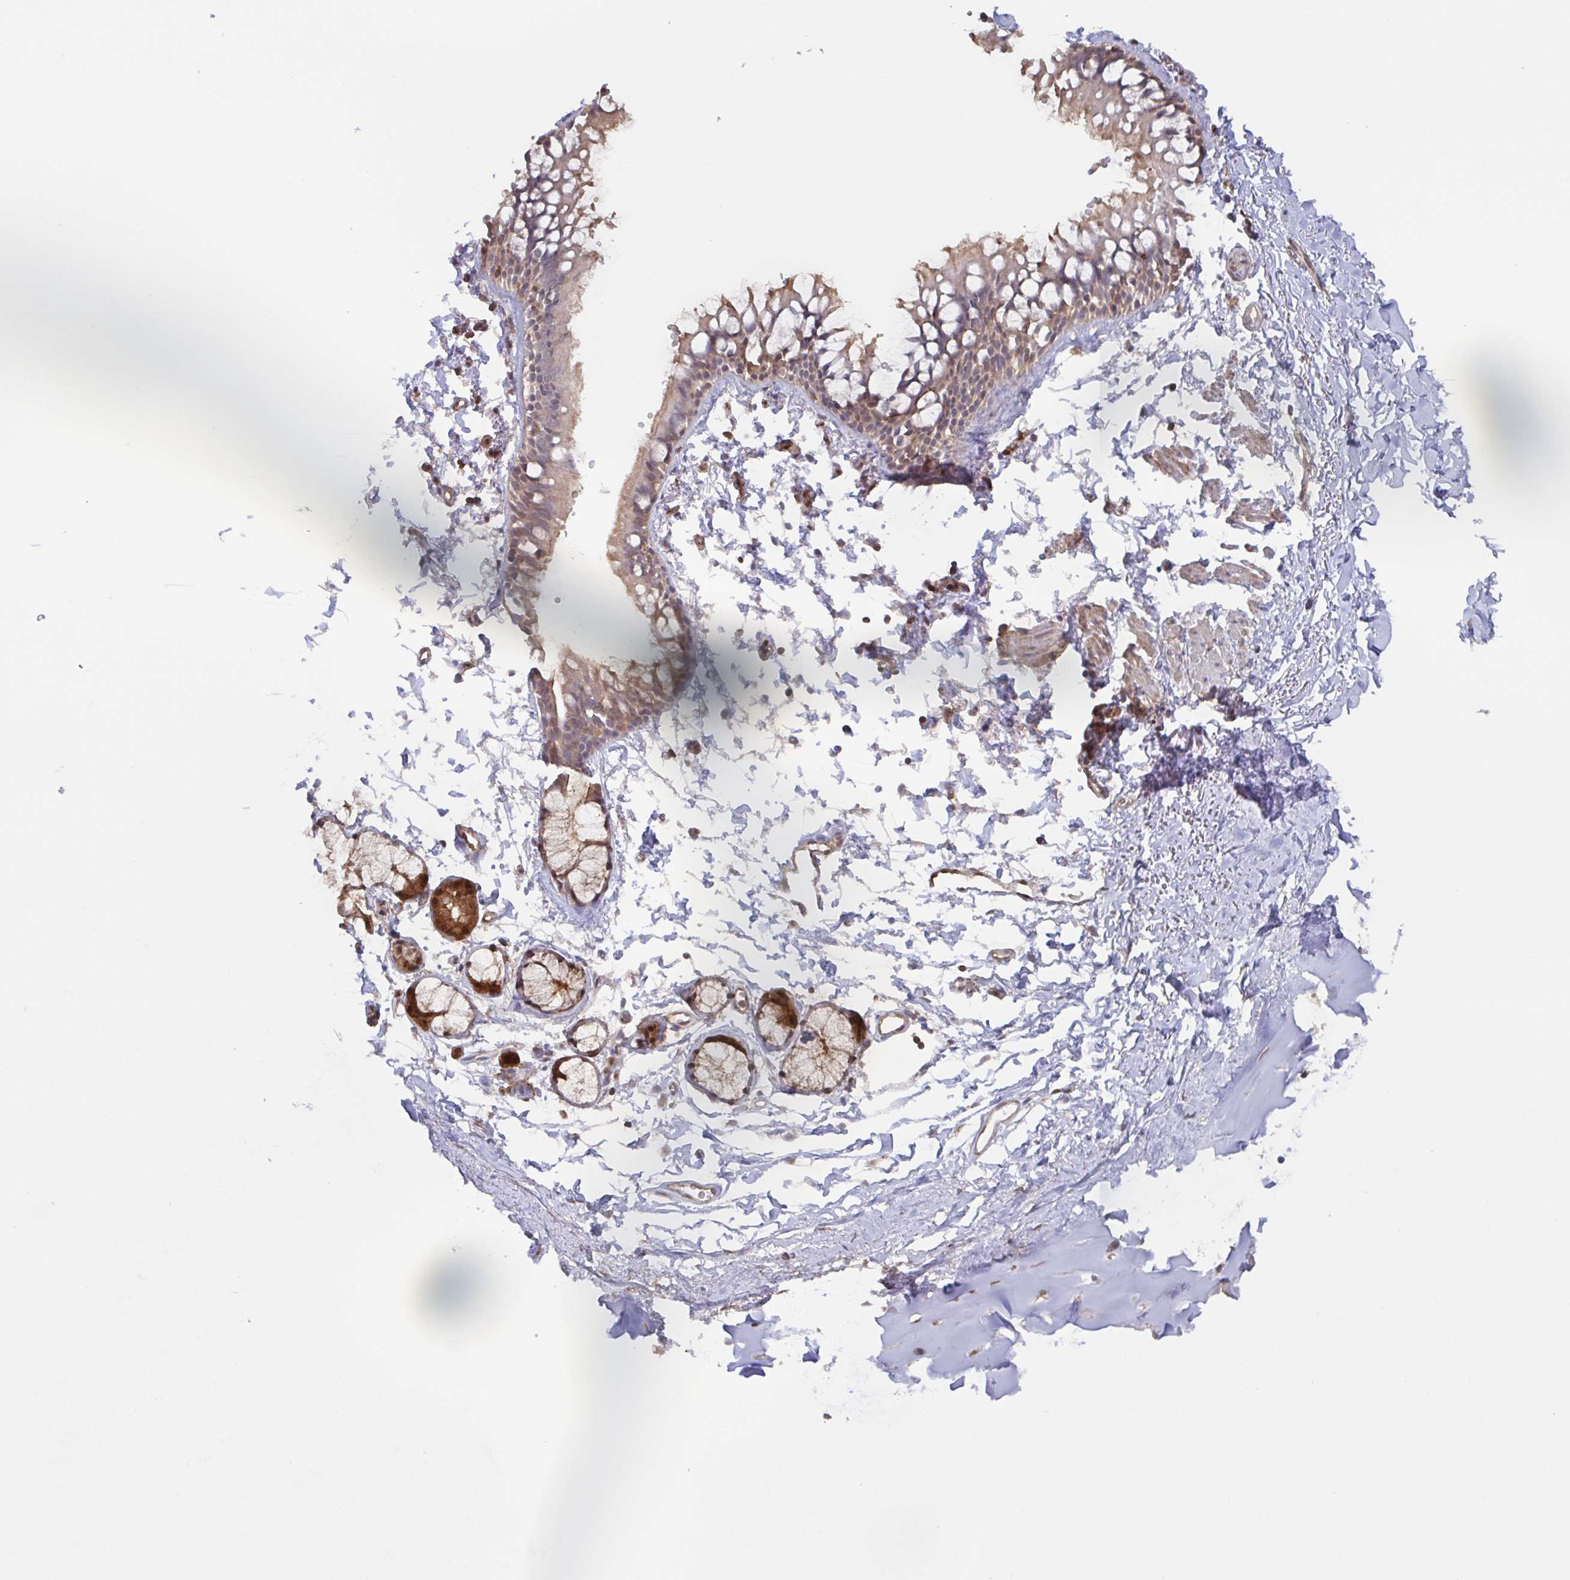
{"staining": {"intensity": "weak", "quantity": "25%-75%", "location": "cytoplasmic/membranous,nuclear"}, "tissue": "bronchus", "cell_type": "Respiratory epithelial cells", "image_type": "normal", "snomed": [{"axis": "morphology", "description": "Normal tissue, NOS"}, {"axis": "topography", "description": "Cartilage tissue"}, {"axis": "topography", "description": "Bronchus"}, {"axis": "topography", "description": "Peripheral nerve tissue"}], "caption": "A histopathology image of human bronchus stained for a protein displays weak cytoplasmic/membranous,nuclear brown staining in respiratory epithelial cells. (DAB (3,3'-diaminobenzidine) IHC, brown staining for protein, blue staining for nuclei).", "gene": "AGFG2", "patient": {"sex": "female", "age": 59}}